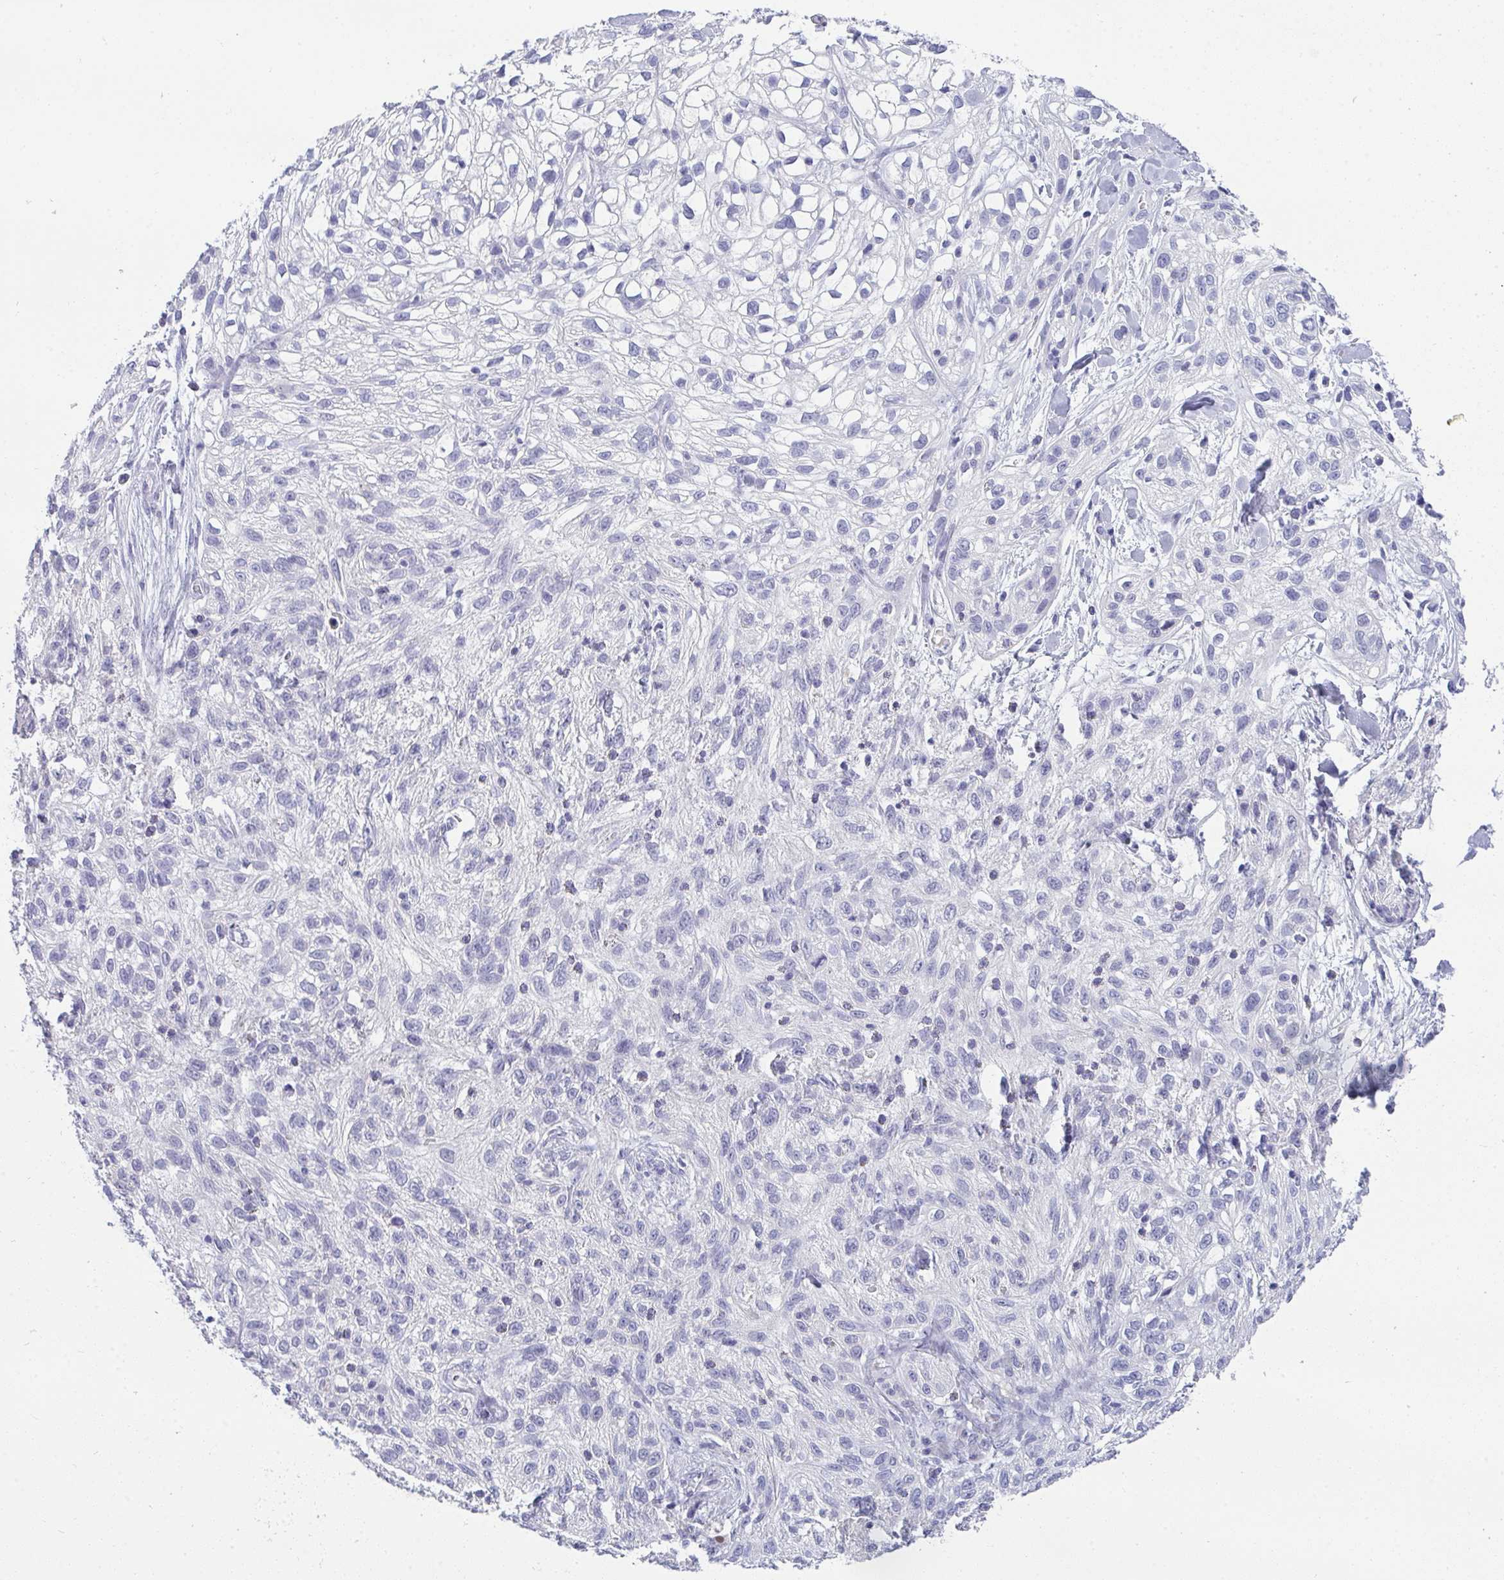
{"staining": {"intensity": "negative", "quantity": "none", "location": "none"}, "tissue": "skin cancer", "cell_type": "Tumor cells", "image_type": "cancer", "snomed": [{"axis": "morphology", "description": "Squamous cell carcinoma, NOS"}, {"axis": "topography", "description": "Skin"}], "caption": "Immunohistochemical staining of human squamous cell carcinoma (skin) exhibits no significant staining in tumor cells.", "gene": "TMEM82", "patient": {"sex": "male", "age": 82}}